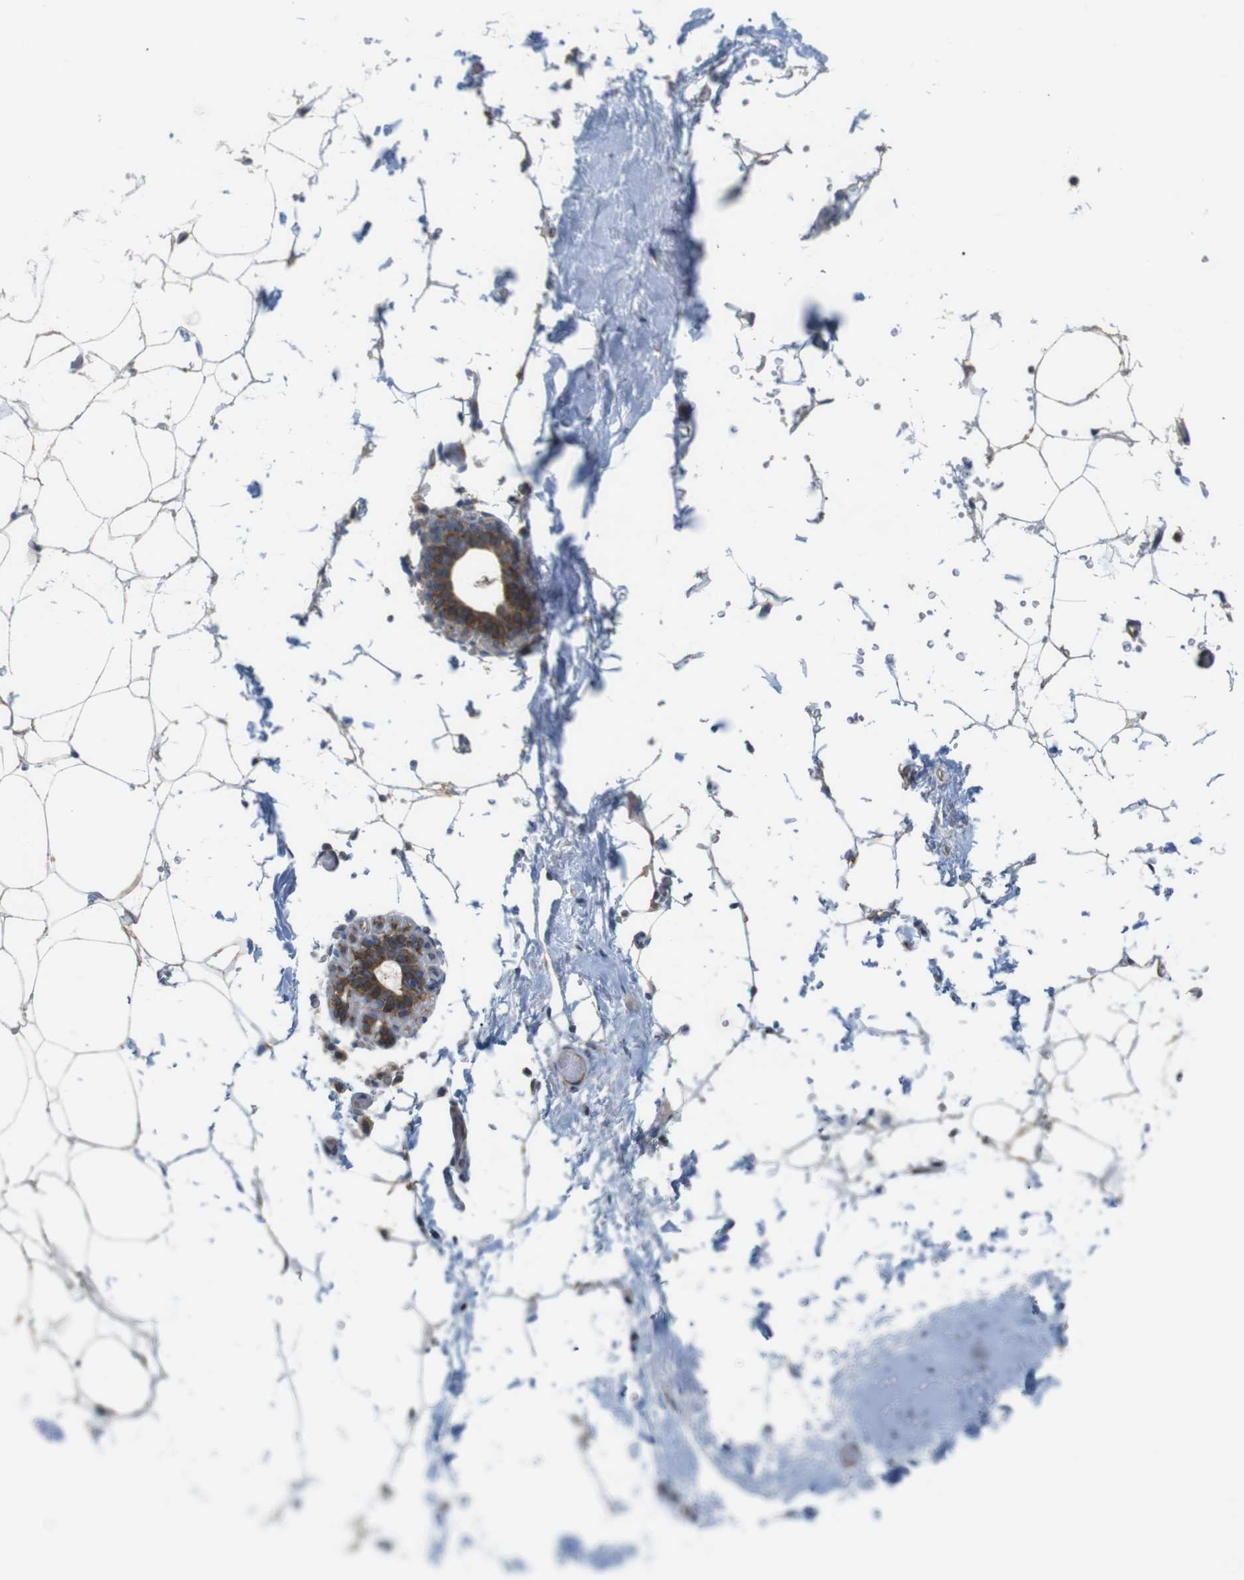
{"staining": {"intensity": "moderate", "quantity": ">75%", "location": "cytoplasmic/membranous"}, "tissue": "adipose tissue", "cell_type": "Adipocytes", "image_type": "normal", "snomed": [{"axis": "morphology", "description": "Normal tissue, NOS"}, {"axis": "topography", "description": "Breast"}, {"axis": "topography", "description": "Soft tissue"}], "caption": "DAB (3,3'-diaminobenzidine) immunohistochemical staining of normal human adipose tissue reveals moderate cytoplasmic/membranous protein staining in approximately >75% of adipocytes. (Brightfield microscopy of DAB IHC at high magnification).", "gene": "PCNX2", "patient": {"sex": "female", "age": 75}}